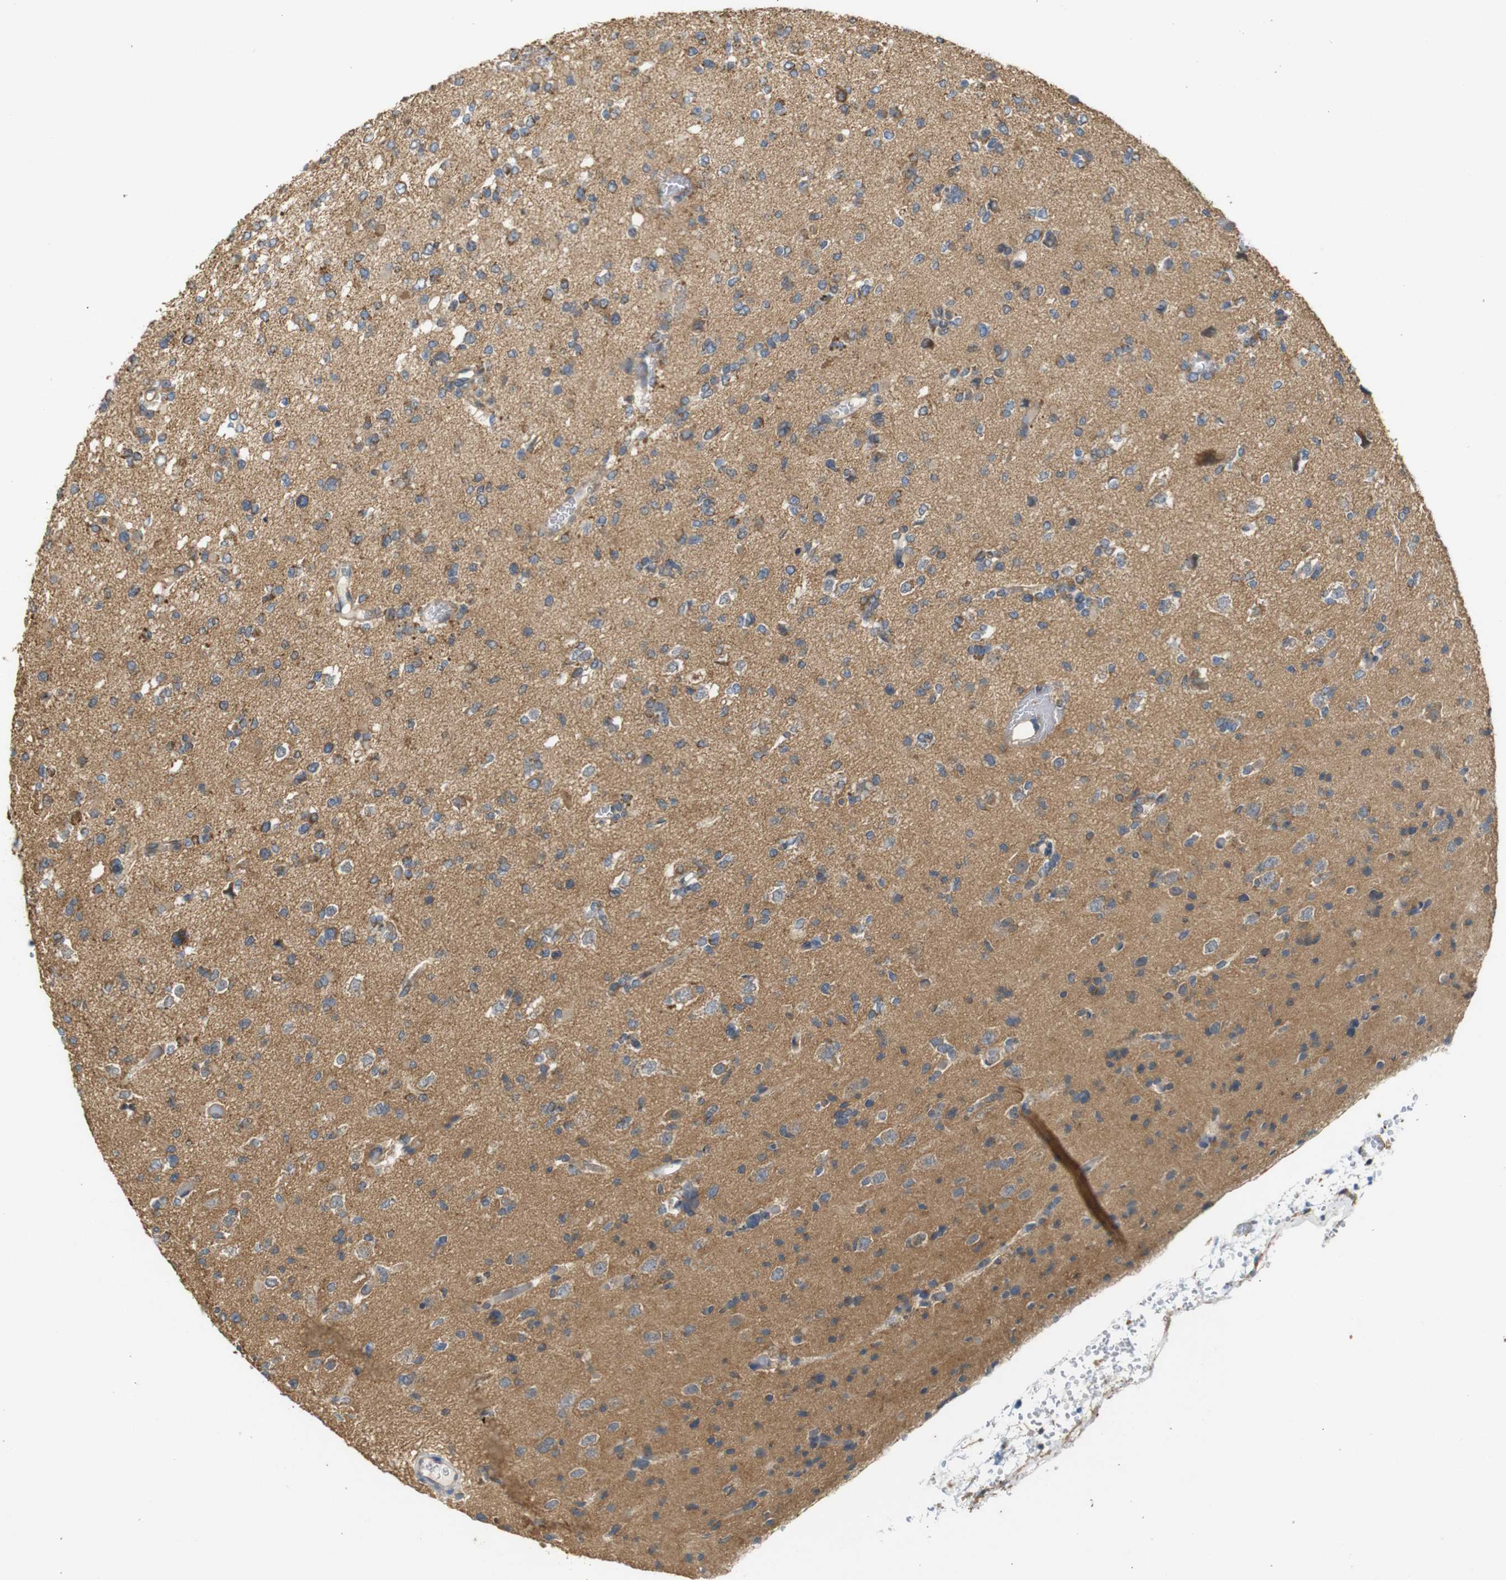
{"staining": {"intensity": "moderate", "quantity": ">75%", "location": "cytoplasmic/membranous"}, "tissue": "glioma", "cell_type": "Tumor cells", "image_type": "cancer", "snomed": [{"axis": "morphology", "description": "Glioma, malignant, Low grade"}, {"axis": "topography", "description": "Brain"}], "caption": "Immunohistochemical staining of human malignant low-grade glioma displays medium levels of moderate cytoplasmic/membranous positivity in about >75% of tumor cells.", "gene": "KSR1", "patient": {"sex": "female", "age": 22}}